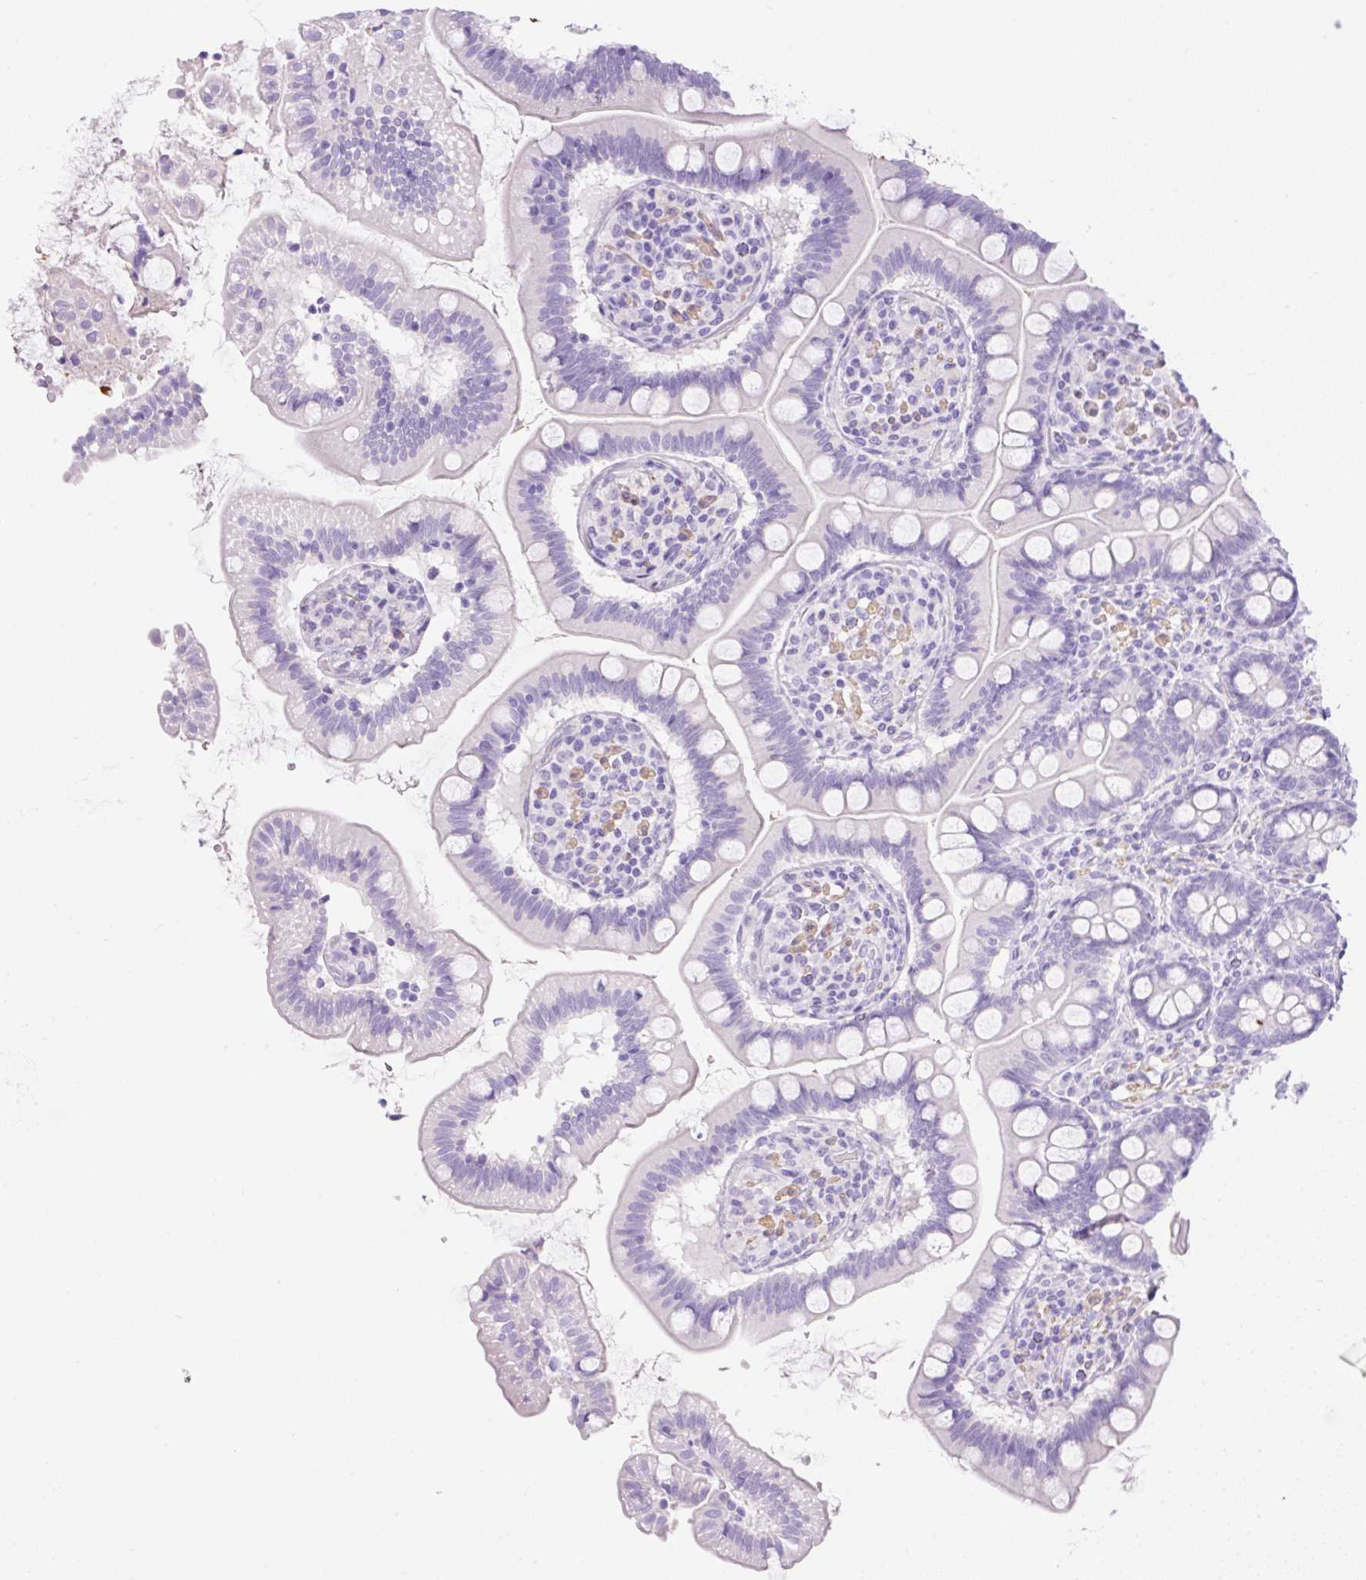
{"staining": {"intensity": "negative", "quantity": "none", "location": "none"}, "tissue": "small intestine", "cell_type": "Glandular cells", "image_type": "normal", "snomed": [{"axis": "morphology", "description": "Normal tissue, NOS"}, {"axis": "topography", "description": "Small intestine"}], "caption": "IHC photomicrograph of normal small intestine: small intestine stained with DAB (3,3'-diaminobenzidine) shows no significant protein staining in glandular cells.", "gene": "TDRD15", "patient": {"sex": "female", "age": 64}}